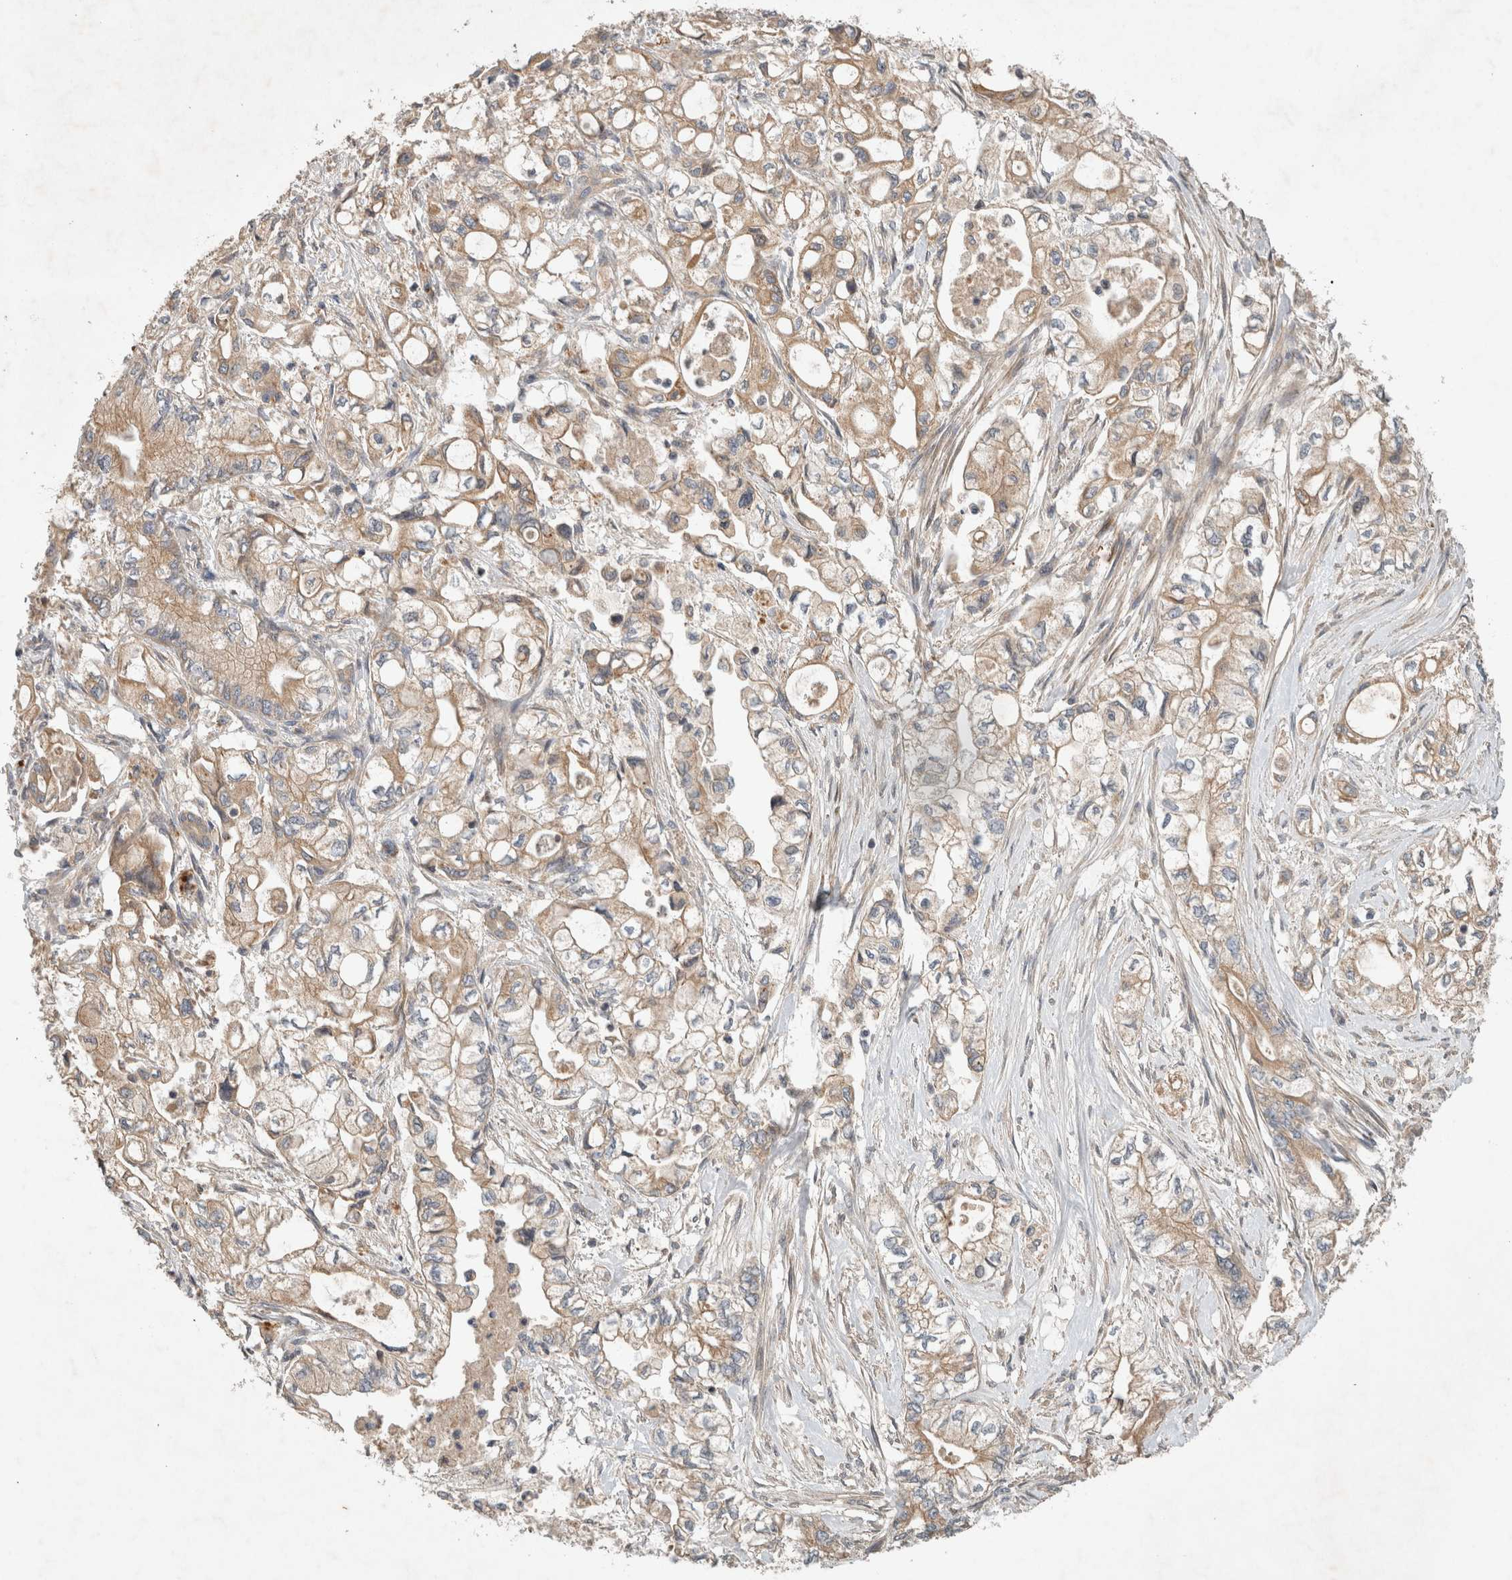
{"staining": {"intensity": "weak", "quantity": ">75%", "location": "cytoplasmic/membranous"}, "tissue": "pancreatic cancer", "cell_type": "Tumor cells", "image_type": "cancer", "snomed": [{"axis": "morphology", "description": "Adenocarcinoma, NOS"}, {"axis": "topography", "description": "Pancreas"}], "caption": "The photomicrograph shows immunohistochemical staining of pancreatic adenocarcinoma. There is weak cytoplasmic/membranous staining is identified in about >75% of tumor cells.", "gene": "ARMC9", "patient": {"sex": "male", "age": 79}}